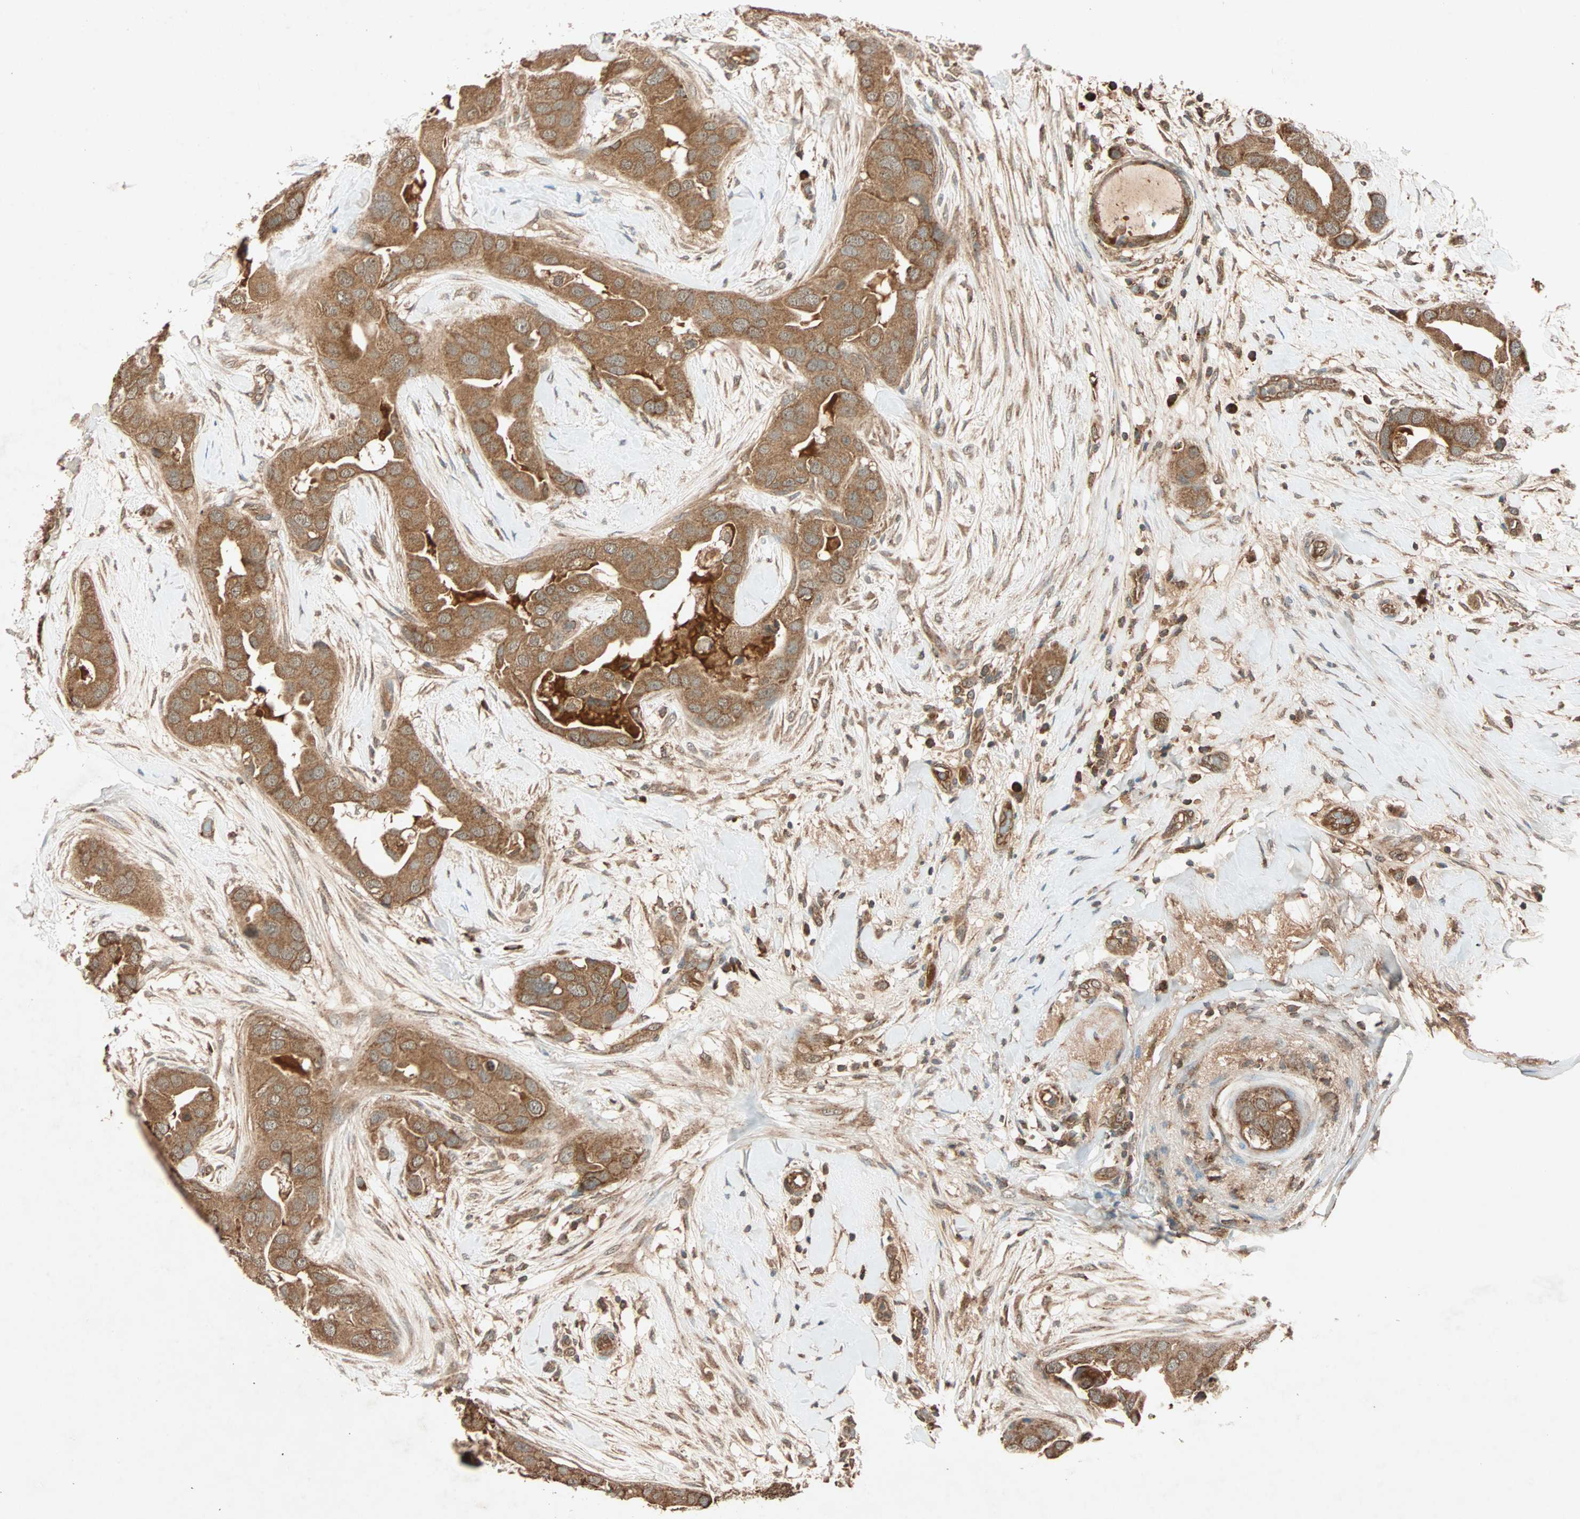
{"staining": {"intensity": "moderate", "quantity": ">75%", "location": "cytoplasmic/membranous"}, "tissue": "breast cancer", "cell_type": "Tumor cells", "image_type": "cancer", "snomed": [{"axis": "morphology", "description": "Duct carcinoma"}, {"axis": "topography", "description": "Breast"}], "caption": "Brown immunohistochemical staining in breast cancer (invasive ductal carcinoma) exhibits moderate cytoplasmic/membranous positivity in about >75% of tumor cells.", "gene": "MAPK1", "patient": {"sex": "female", "age": 40}}